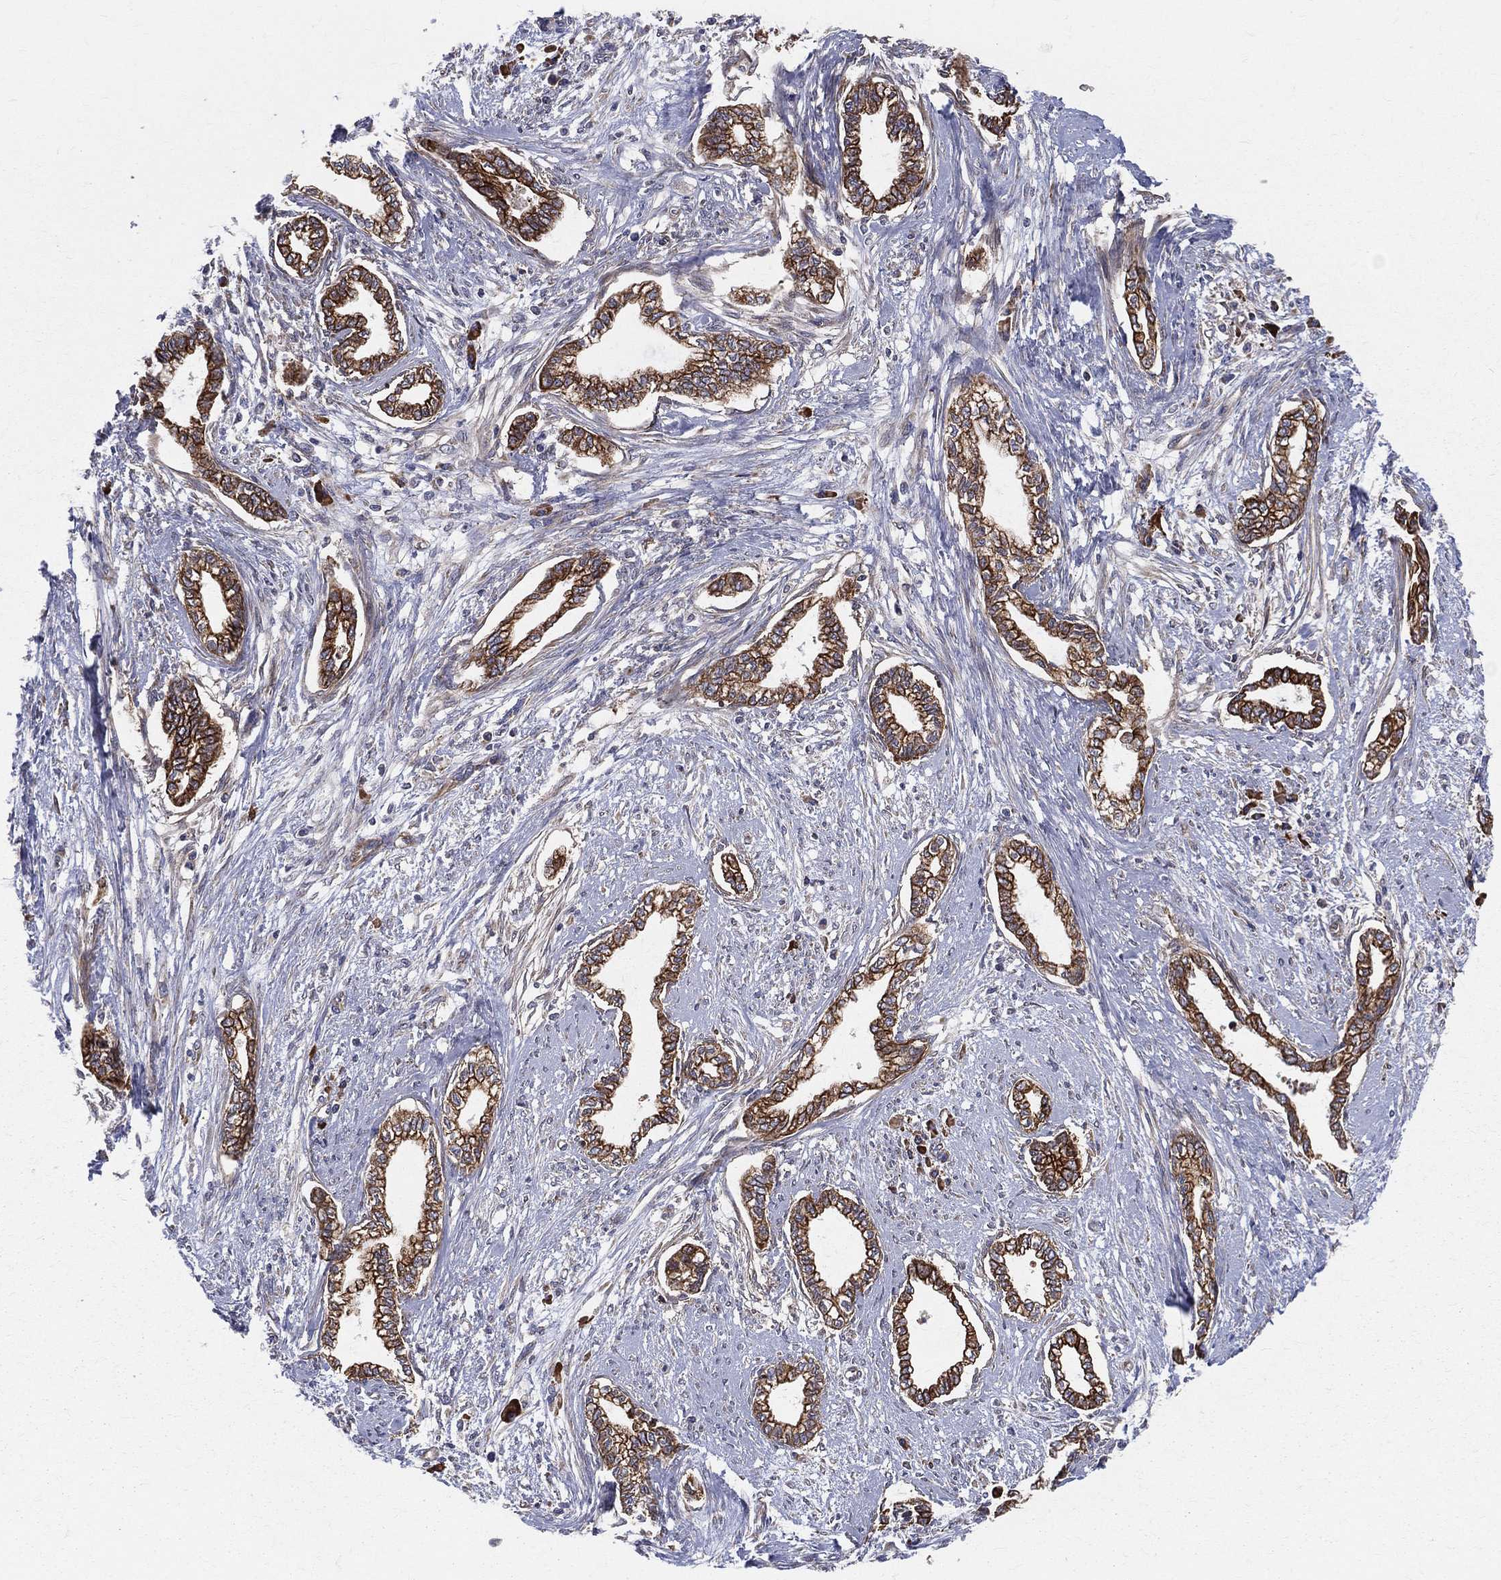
{"staining": {"intensity": "strong", "quantity": ">75%", "location": "cytoplasmic/membranous"}, "tissue": "cervical cancer", "cell_type": "Tumor cells", "image_type": "cancer", "snomed": [{"axis": "morphology", "description": "Adenocarcinoma, NOS"}, {"axis": "topography", "description": "Cervix"}], "caption": "Protein staining of adenocarcinoma (cervical) tissue reveals strong cytoplasmic/membranous positivity in about >75% of tumor cells.", "gene": "MIX23", "patient": {"sex": "female", "age": 62}}